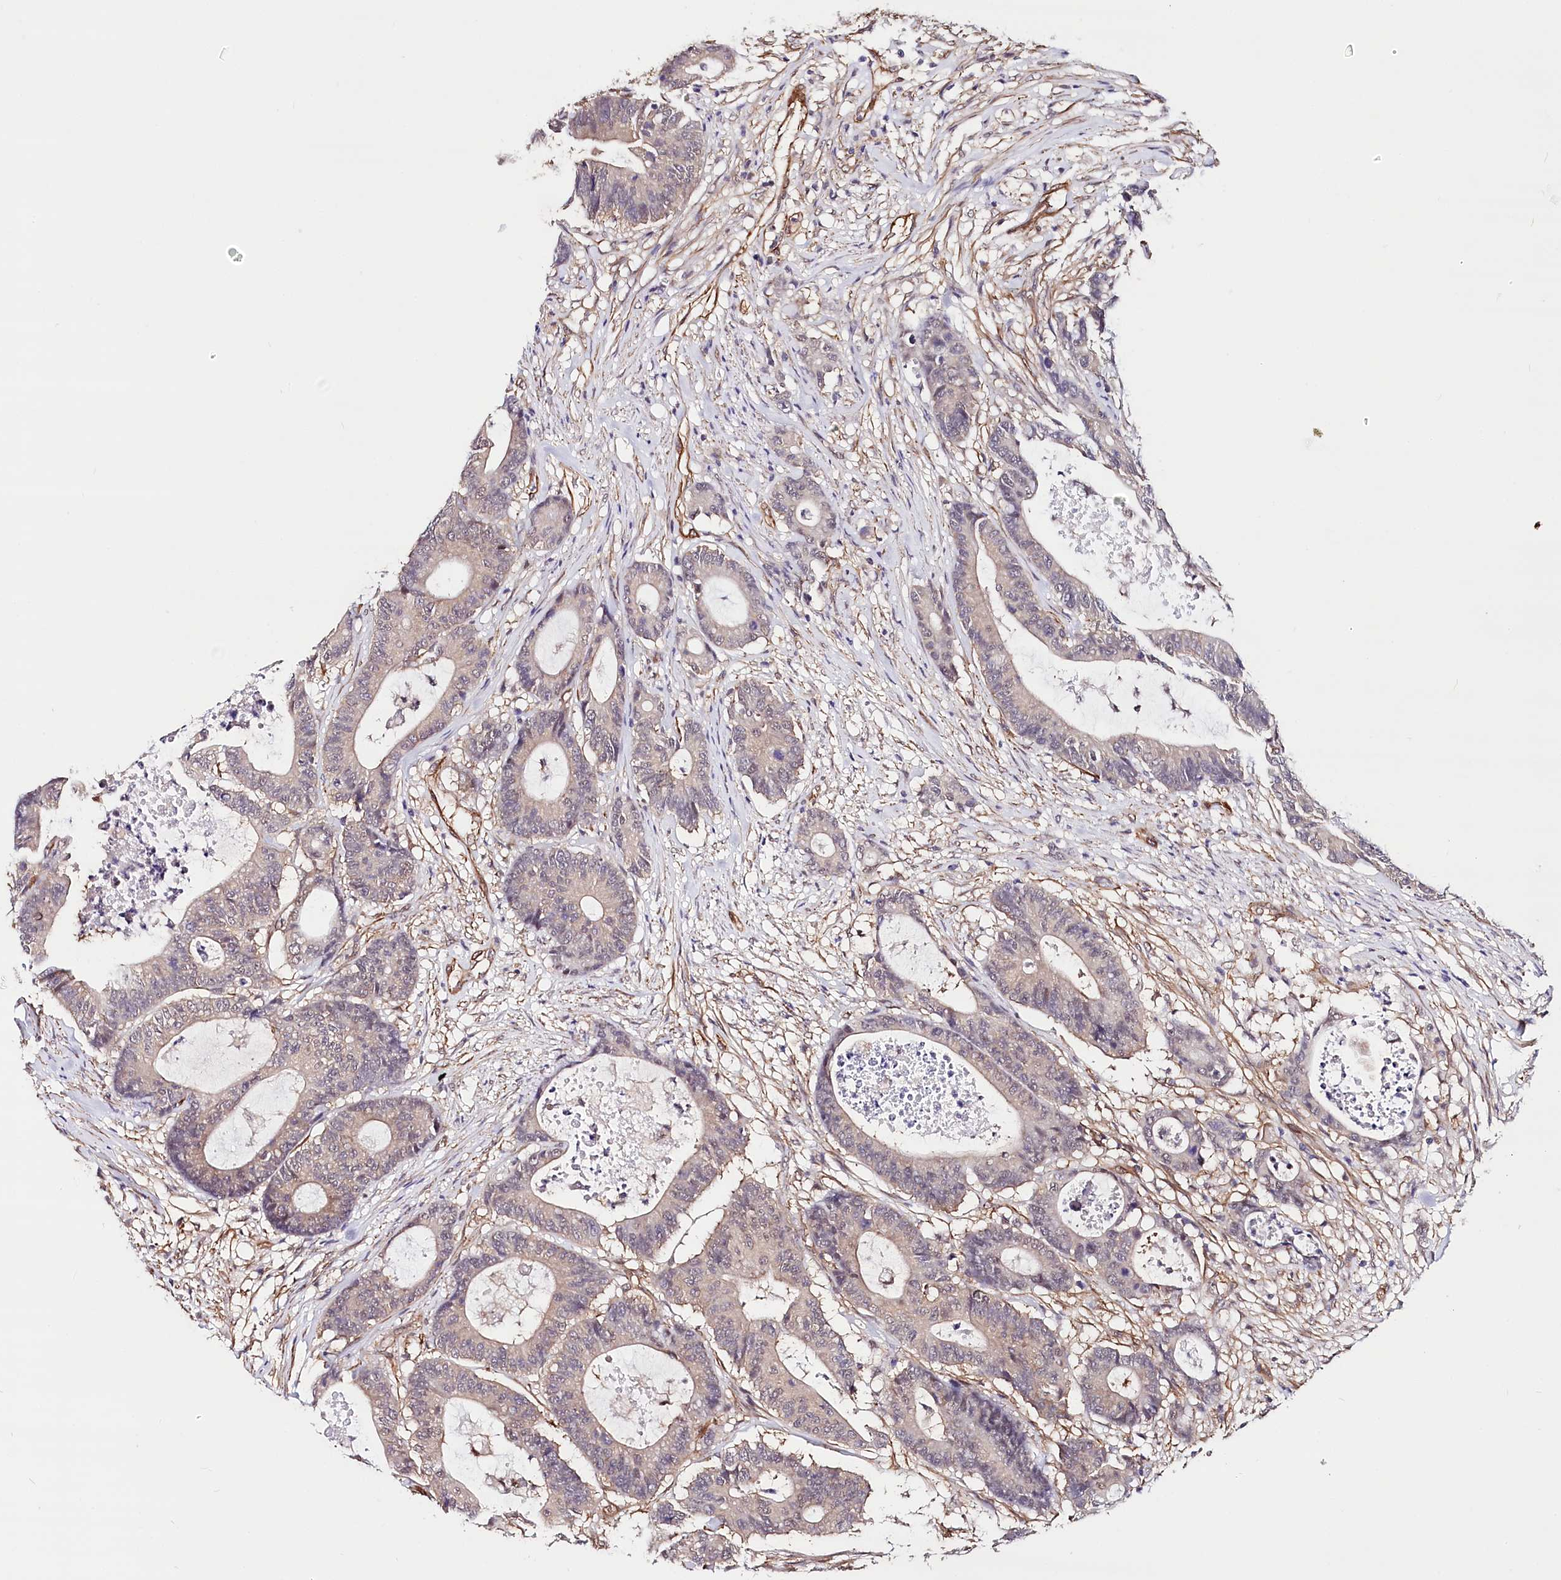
{"staining": {"intensity": "negative", "quantity": "none", "location": "none"}, "tissue": "colorectal cancer", "cell_type": "Tumor cells", "image_type": "cancer", "snomed": [{"axis": "morphology", "description": "Adenocarcinoma, NOS"}, {"axis": "topography", "description": "Colon"}], "caption": "The photomicrograph exhibits no staining of tumor cells in colorectal adenocarcinoma. (DAB (3,3'-diaminobenzidine) immunohistochemistry visualized using brightfield microscopy, high magnification).", "gene": "PPP2R5B", "patient": {"sex": "female", "age": 84}}